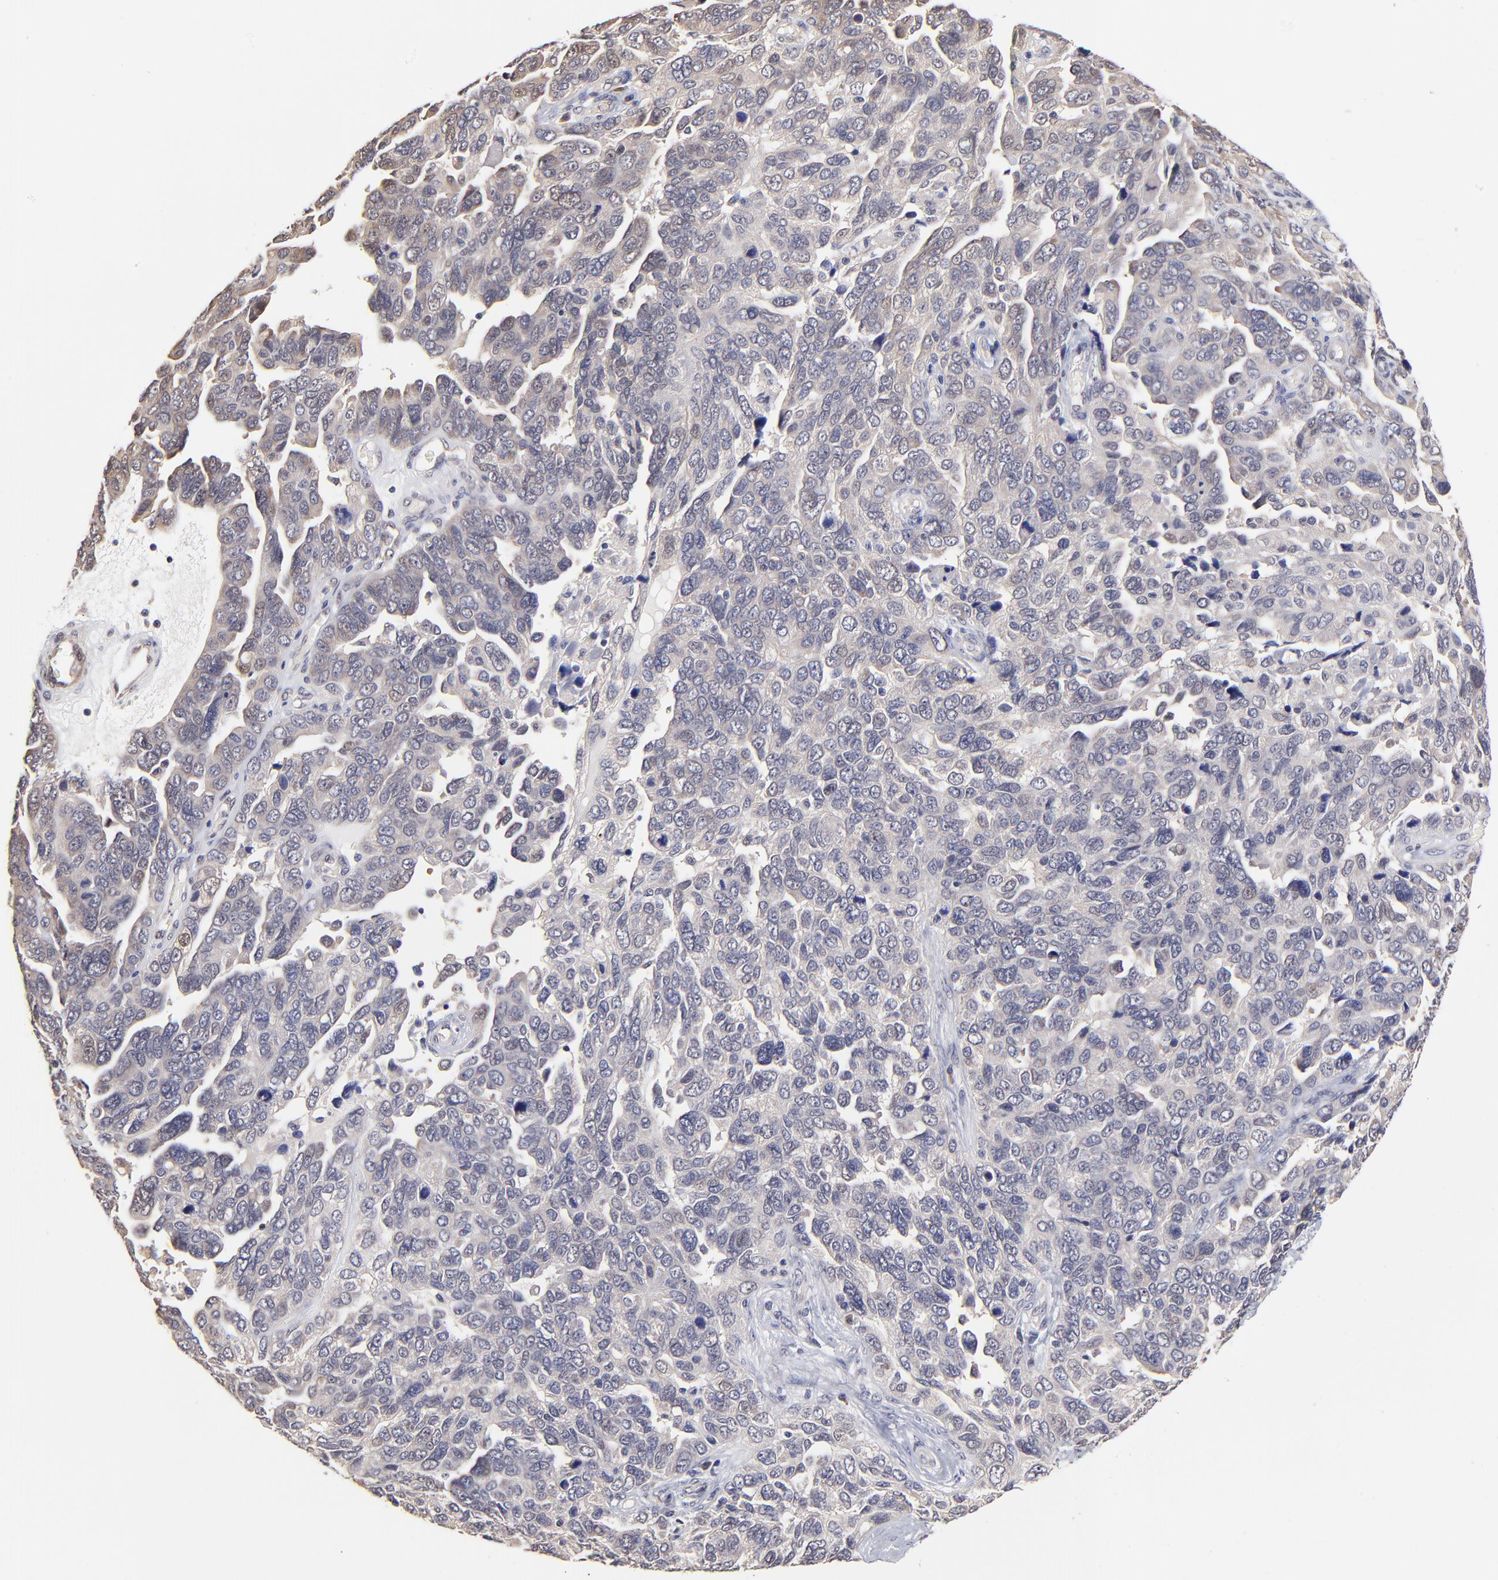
{"staining": {"intensity": "weak", "quantity": "25%-75%", "location": "cytoplasmic/membranous"}, "tissue": "ovarian cancer", "cell_type": "Tumor cells", "image_type": "cancer", "snomed": [{"axis": "morphology", "description": "Cystadenocarcinoma, serous, NOS"}, {"axis": "topography", "description": "Ovary"}], "caption": "Ovarian cancer stained with DAB immunohistochemistry (IHC) demonstrates low levels of weak cytoplasmic/membranous expression in approximately 25%-75% of tumor cells.", "gene": "ZNF10", "patient": {"sex": "female", "age": 64}}